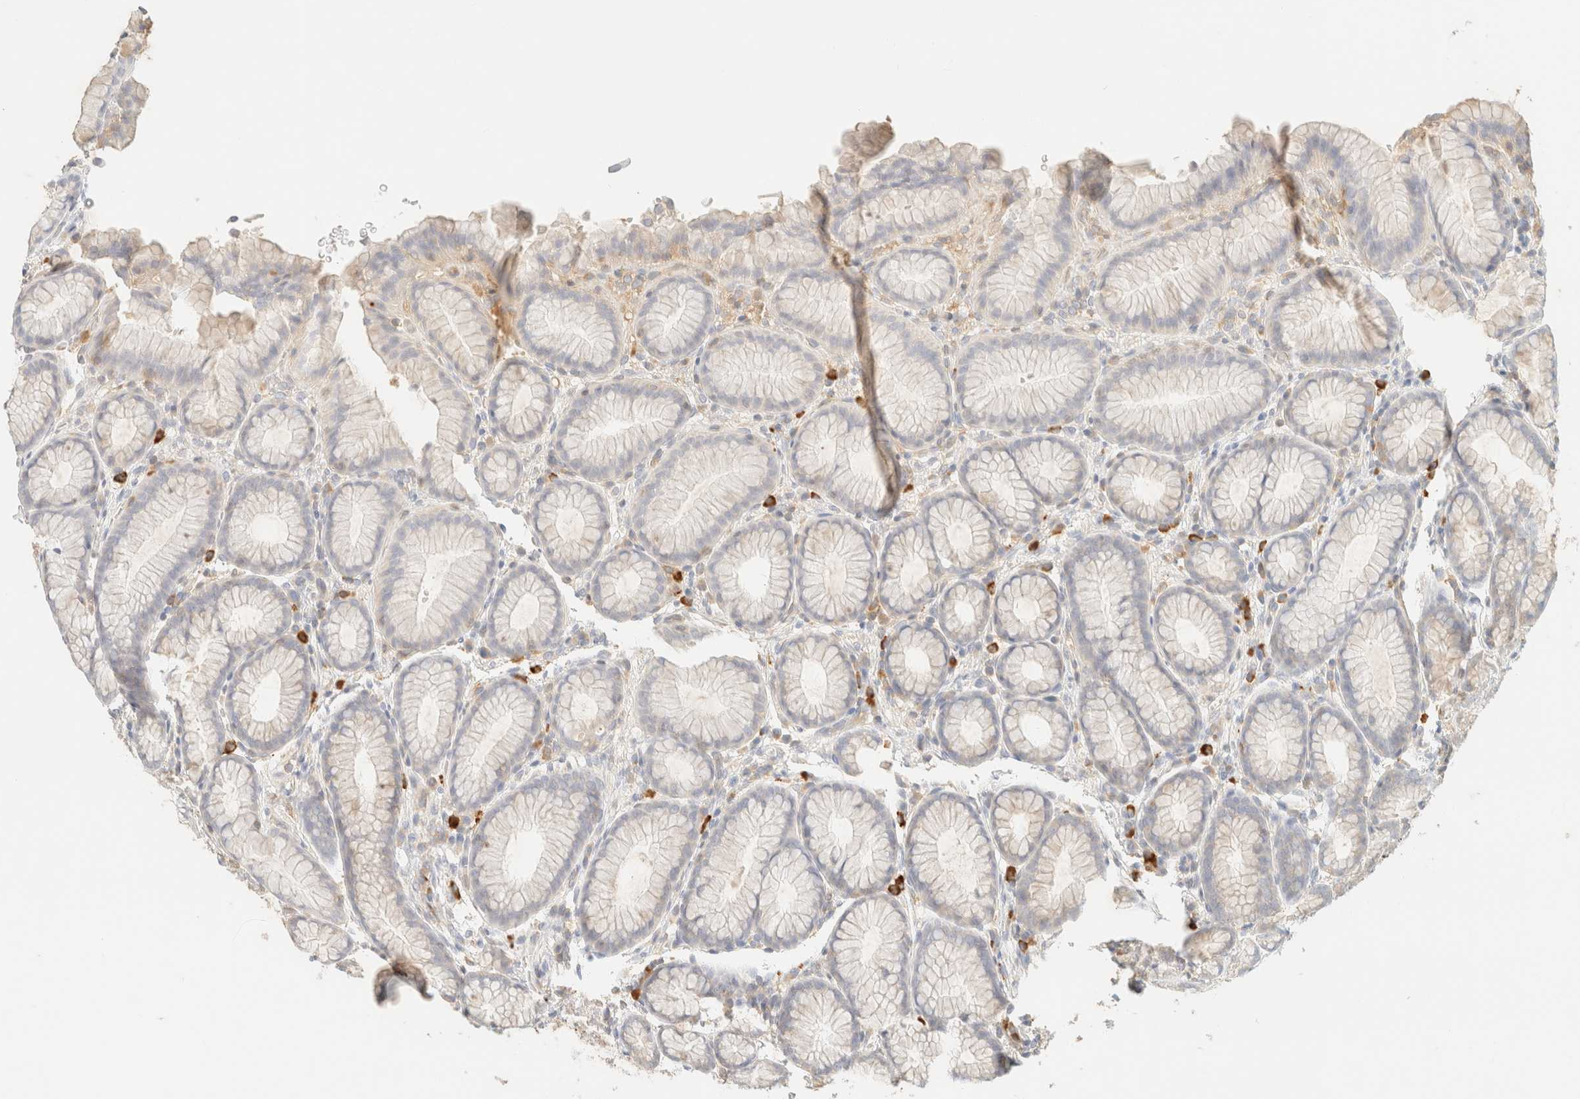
{"staining": {"intensity": "weak", "quantity": "<25%", "location": "cytoplasmic/membranous"}, "tissue": "stomach", "cell_type": "Glandular cells", "image_type": "normal", "snomed": [{"axis": "morphology", "description": "Normal tissue, NOS"}, {"axis": "topography", "description": "Stomach"}], "caption": "The micrograph exhibits no staining of glandular cells in normal stomach. (Brightfield microscopy of DAB (3,3'-diaminobenzidine) immunohistochemistry (IHC) at high magnification).", "gene": "FHOD1", "patient": {"sex": "male", "age": 42}}